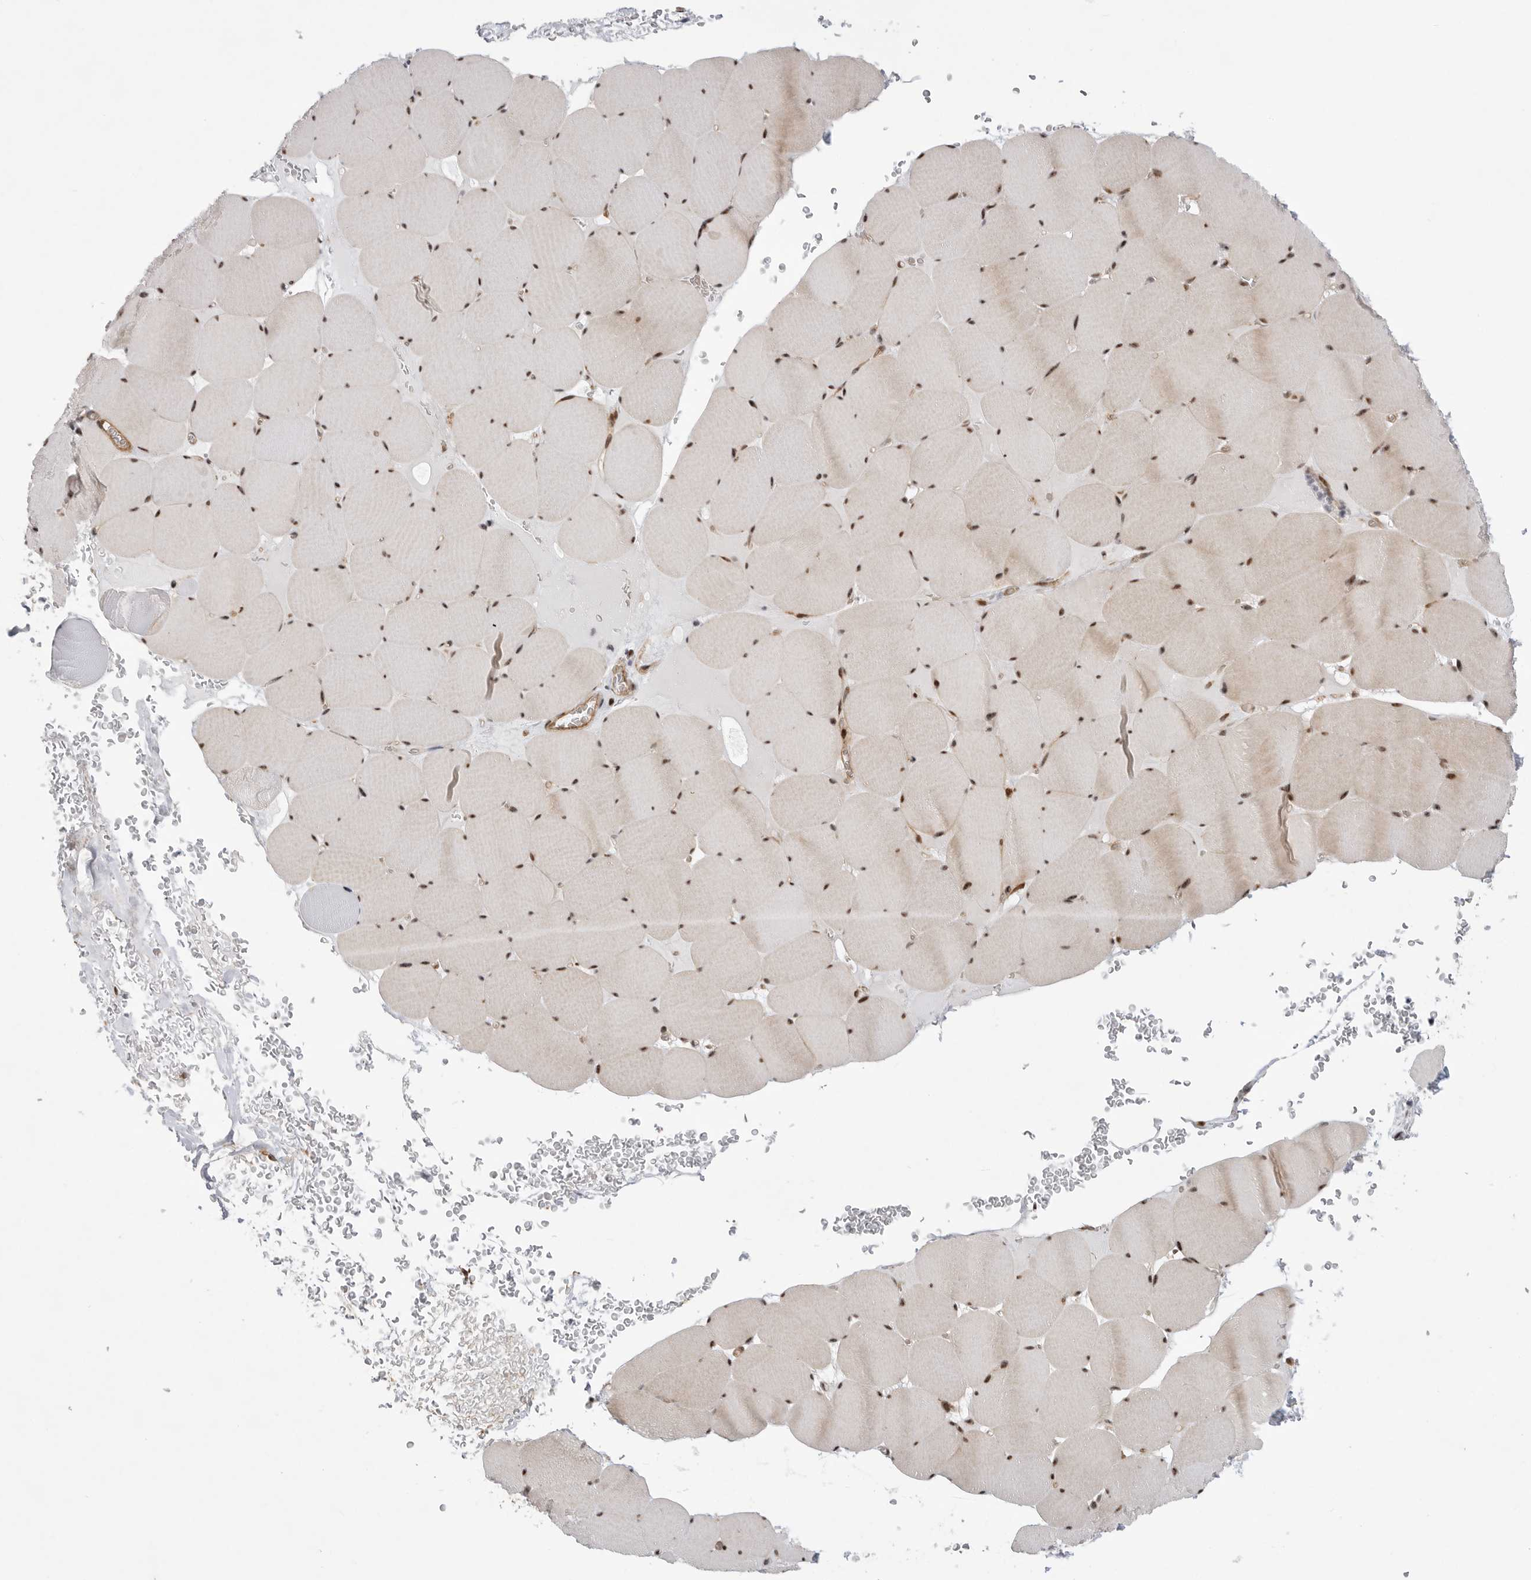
{"staining": {"intensity": "moderate", "quantity": ">75%", "location": "nuclear"}, "tissue": "skeletal muscle", "cell_type": "Myocytes", "image_type": "normal", "snomed": [{"axis": "morphology", "description": "Normal tissue, NOS"}, {"axis": "topography", "description": "Skeletal muscle"}], "caption": "Immunohistochemical staining of normal skeletal muscle exhibits >75% levels of moderate nuclear protein positivity in about >75% of myocytes.", "gene": "GPATCH2", "patient": {"sex": "male", "age": 62}}